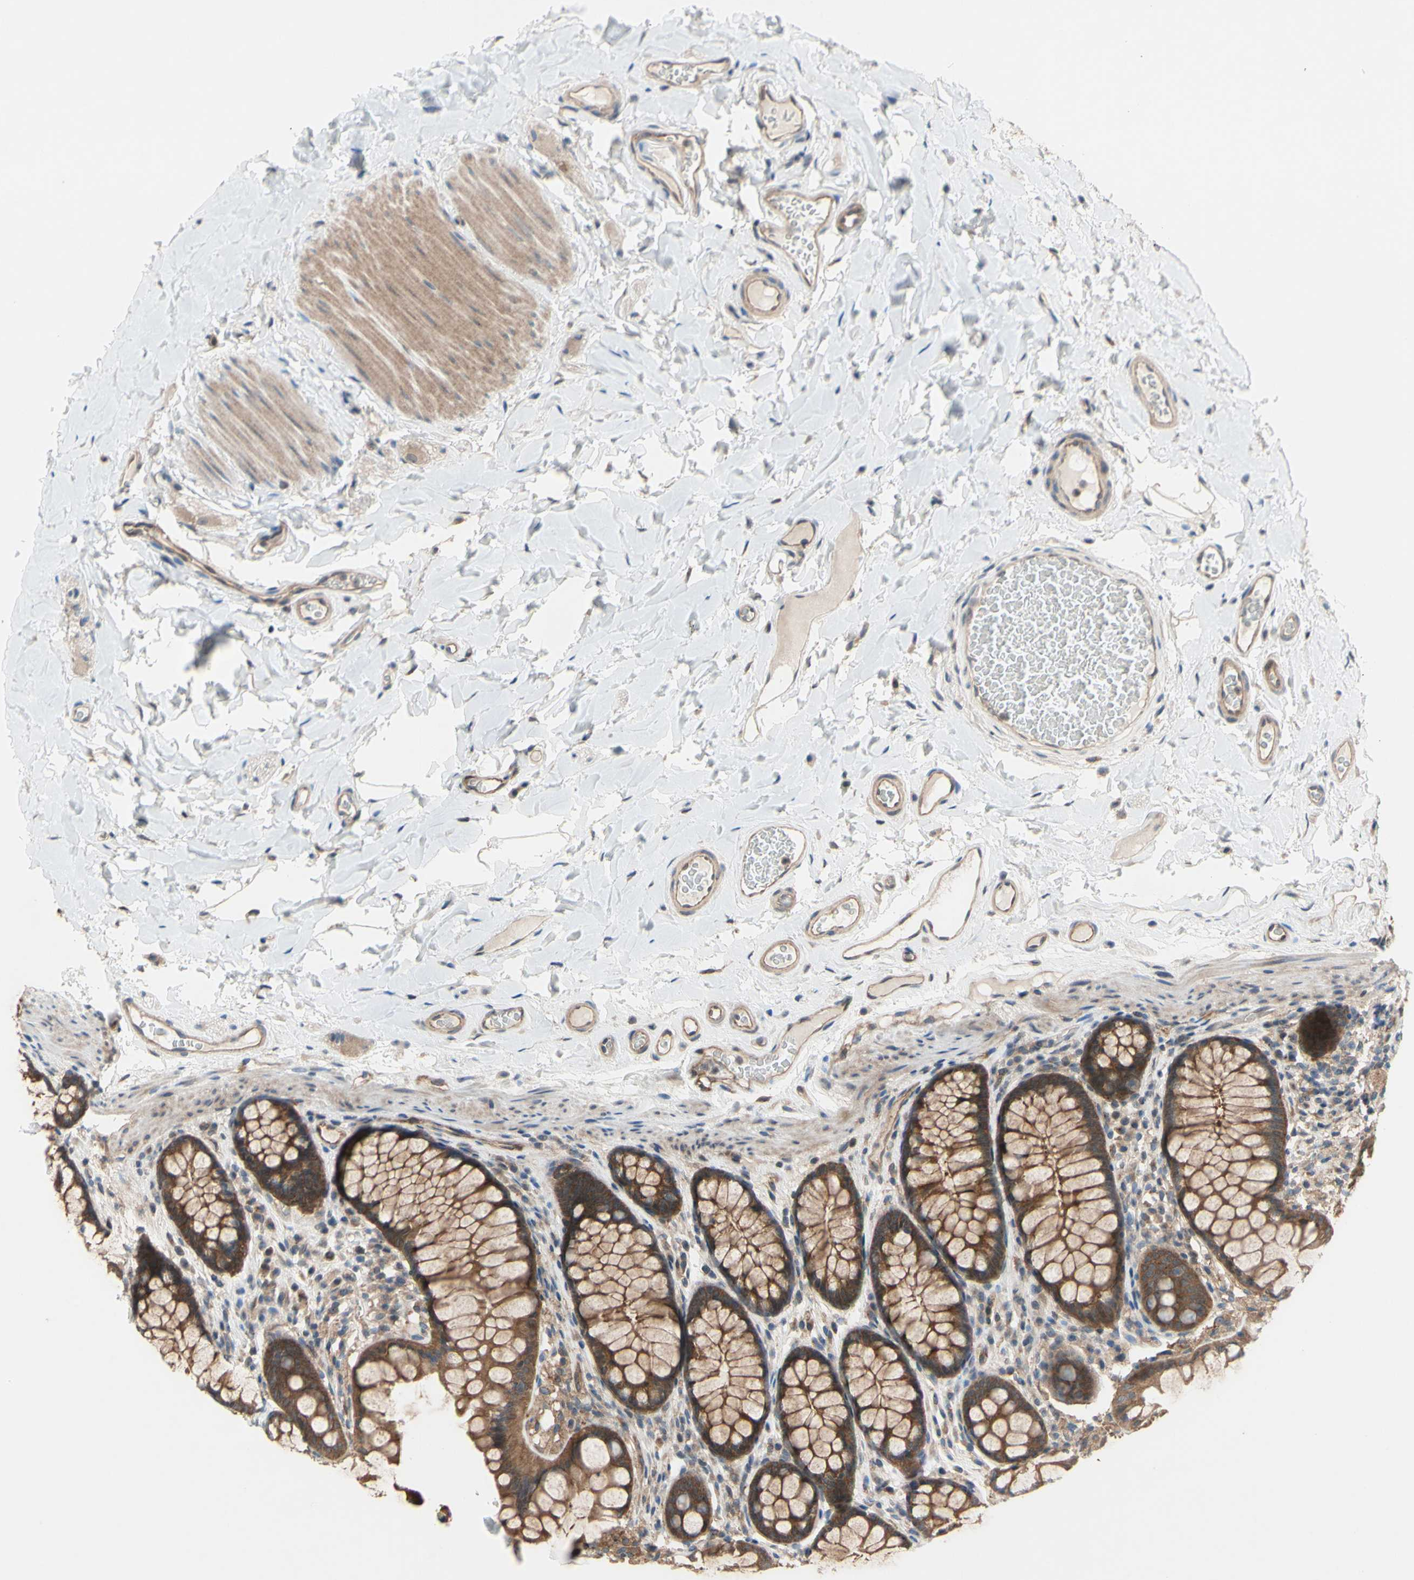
{"staining": {"intensity": "moderate", "quantity": ">75%", "location": "cytoplasmic/membranous"}, "tissue": "colon", "cell_type": "Endothelial cells", "image_type": "normal", "snomed": [{"axis": "morphology", "description": "Normal tissue, NOS"}, {"axis": "topography", "description": "Colon"}], "caption": "DAB immunohistochemical staining of benign human colon shows moderate cytoplasmic/membranous protein expression in approximately >75% of endothelial cells.", "gene": "DYNLRB1", "patient": {"sex": "female", "age": 55}}